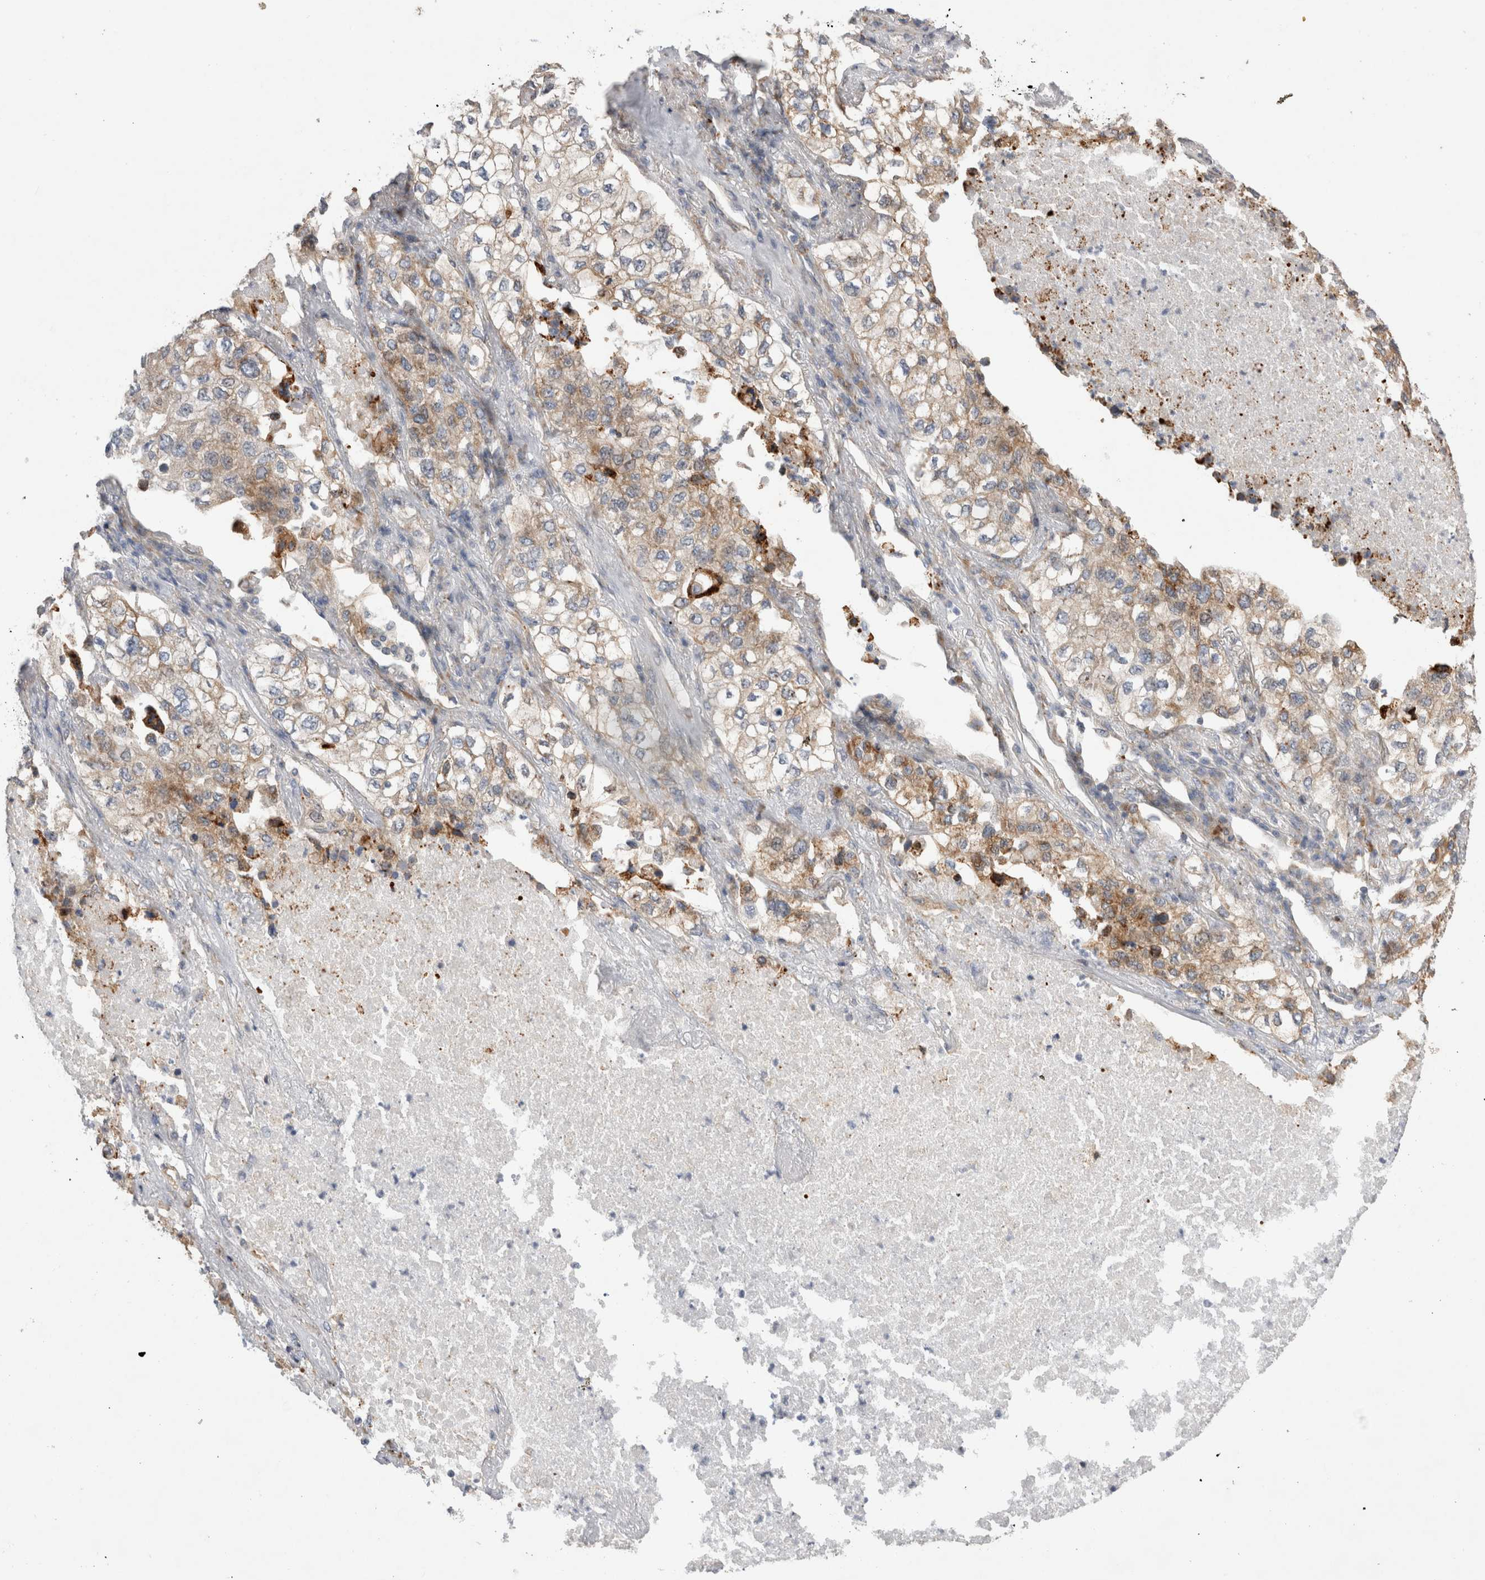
{"staining": {"intensity": "moderate", "quantity": "<25%", "location": "cytoplasmic/membranous"}, "tissue": "lung cancer", "cell_type": "Tumor cells", "image_type": "cancer", "snomed": [{"axis": "morphology", "description": "Adenocarcinoma, NOS"}, {"axis": "topography", "description": "Lung"}], "caption": "High-power microscopy captured an immunohistochemistry photomicrograph of lung cancer (adenocarcinoma), revealing moderate cytoplasmic/membranous expression in approximately <25% of tumor cells.", "gene": "TRMT9B", "patient": {"sex": "male", "age": 63}}